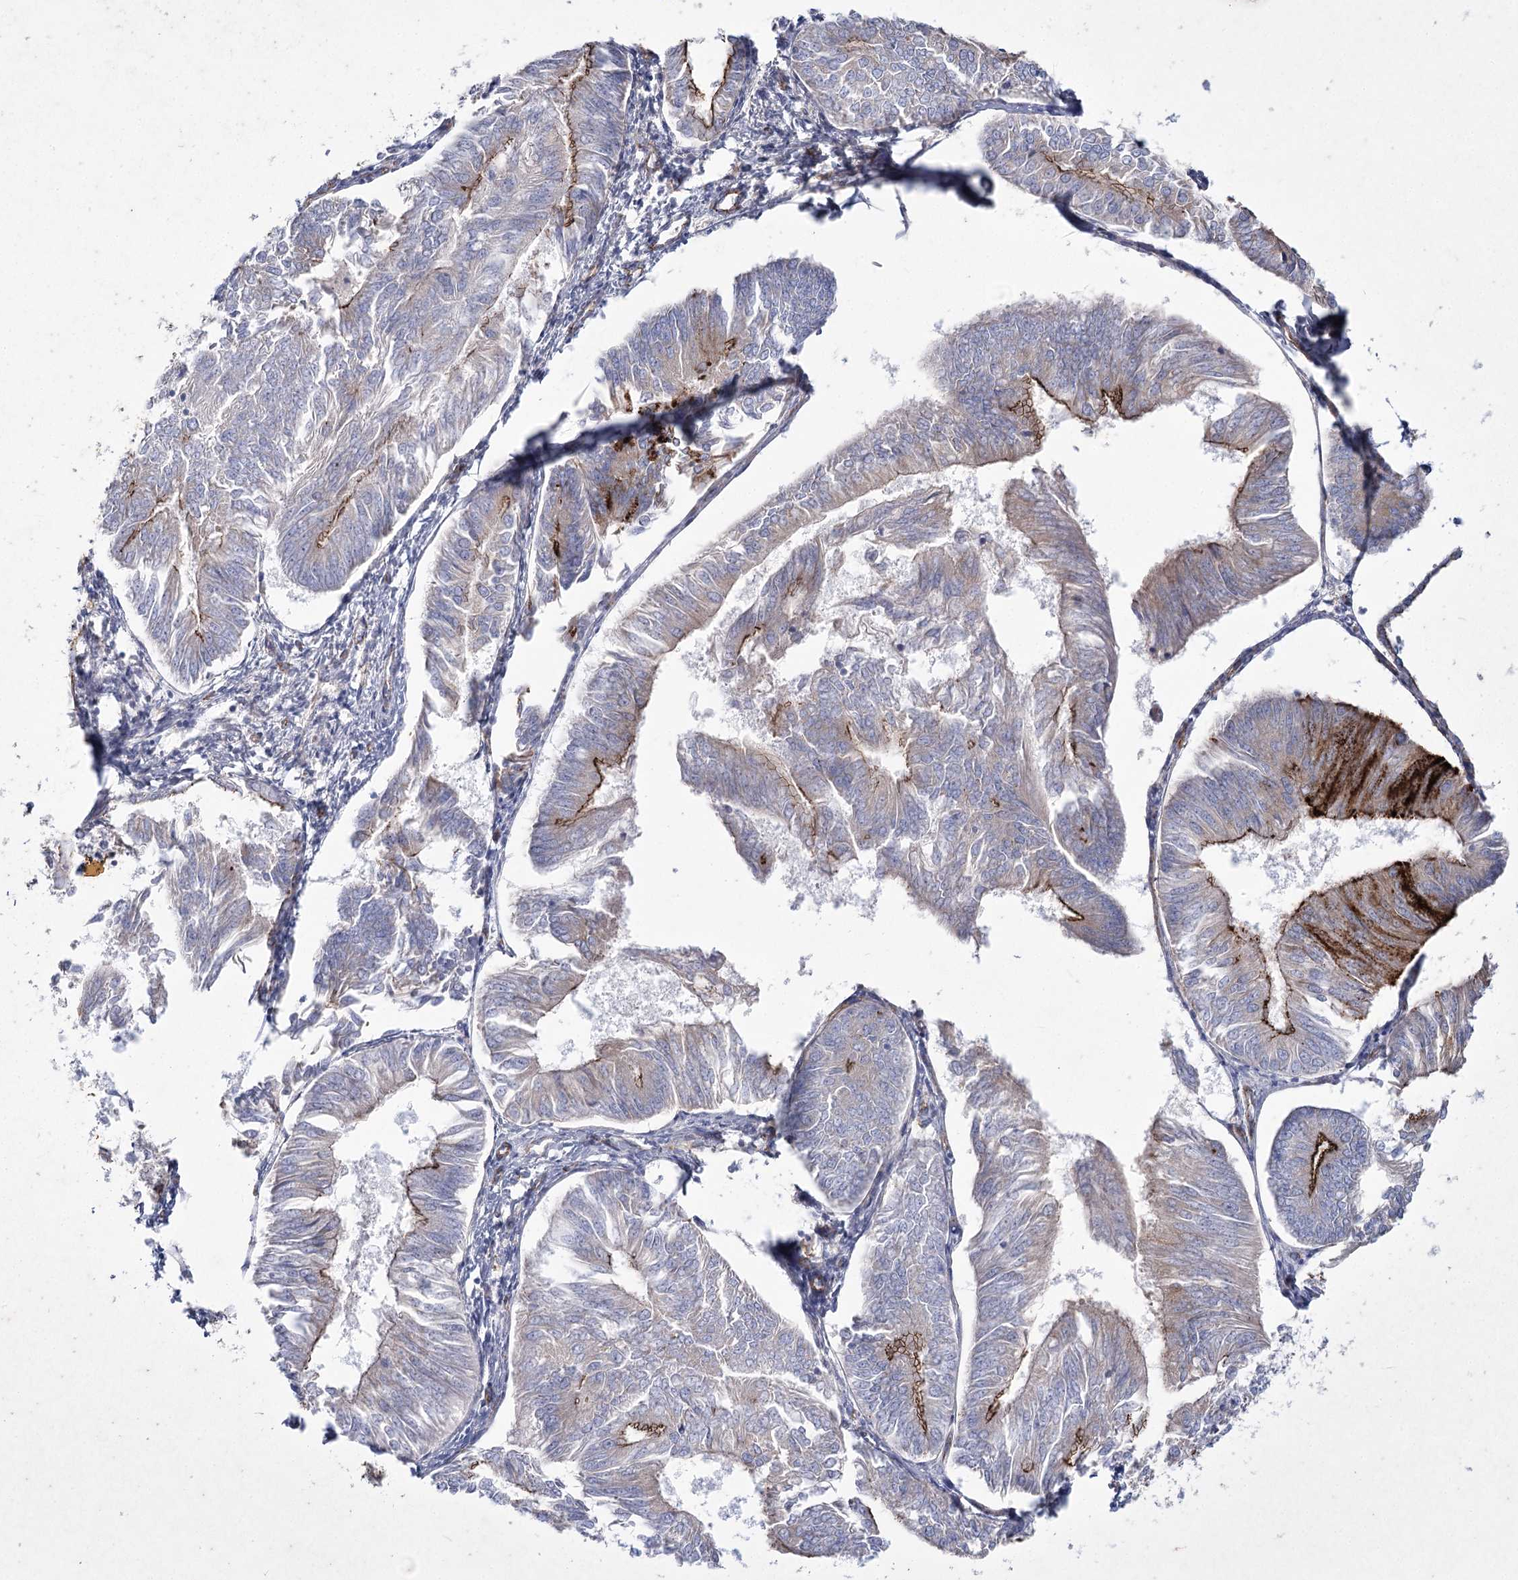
{"staining": {"intensity": "moderate", "quantity": "<25%", "location": "cytoplasmic/membranous"}, "tissue": "endometrial cancer", "cell_type": "Tumor cells", "image_type": "cancer", "snomed": [{"axis": "morphology", "description": "Adenocarcinoma, NOS"}, {"axis": "topography", "description": "Endometrium"}], "caption": "Immunohistochemical staining of human endometrial adenocarcinoma exhibits low levels of moderate cytoplasmic/membranous protein positivity in approximately <25% of tumor cells.", "gene": "LDLRAD3", "patient": {"sex": "female", "age": 58}}